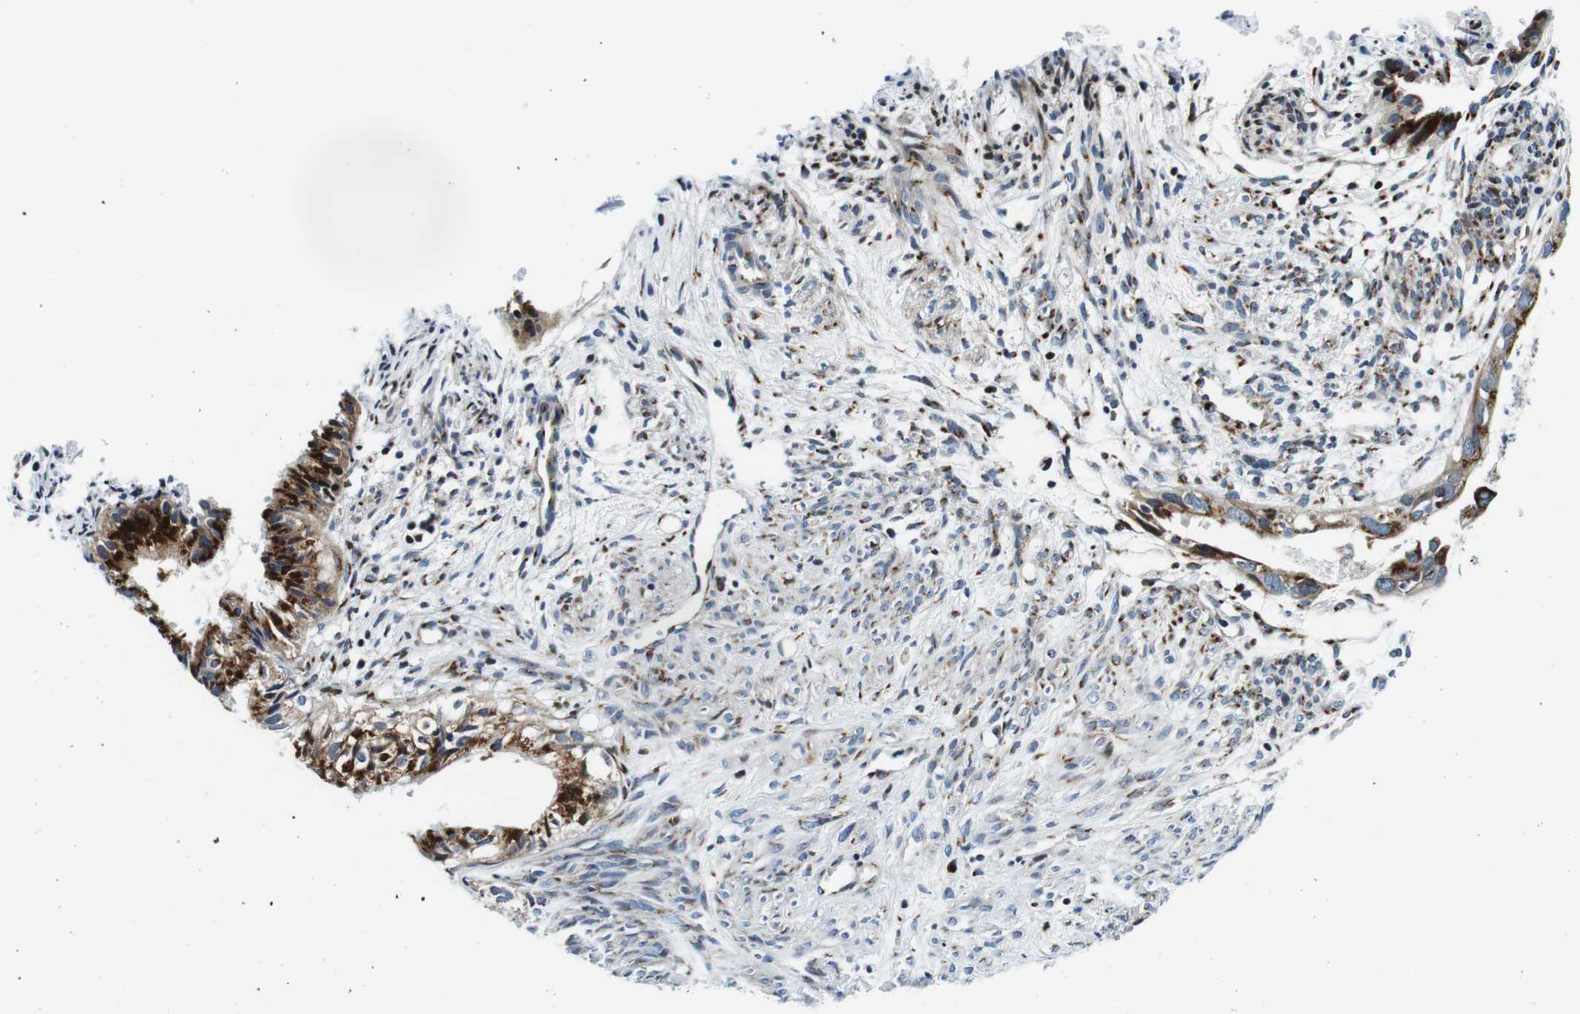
{"staining": {"intensity": "strong", "quantity": ">75%", "location": "cytoplasmic/membranous"}, "tissue": "cervical cancer", "cell_type": "Tumor cells", "image_type": "cancer", "snomed": [{"axis": "morphology", "description": "Normal tissue, NOS"}, {"axis": "morphology", "description": "Adenocarcinoma, NOS"}, {"axis": "topography", "description": "Cervix"}, {"axis": "topography", "description": "Endometrium"}], "caption": "About >75% of tumor cells in human cervical cancer display strong cytoplasmic/membranous protein staining as visualized by brown immunohistochemical staining.", "gene": "FAR2", "patient": {"sex": "female", "age": 86}}